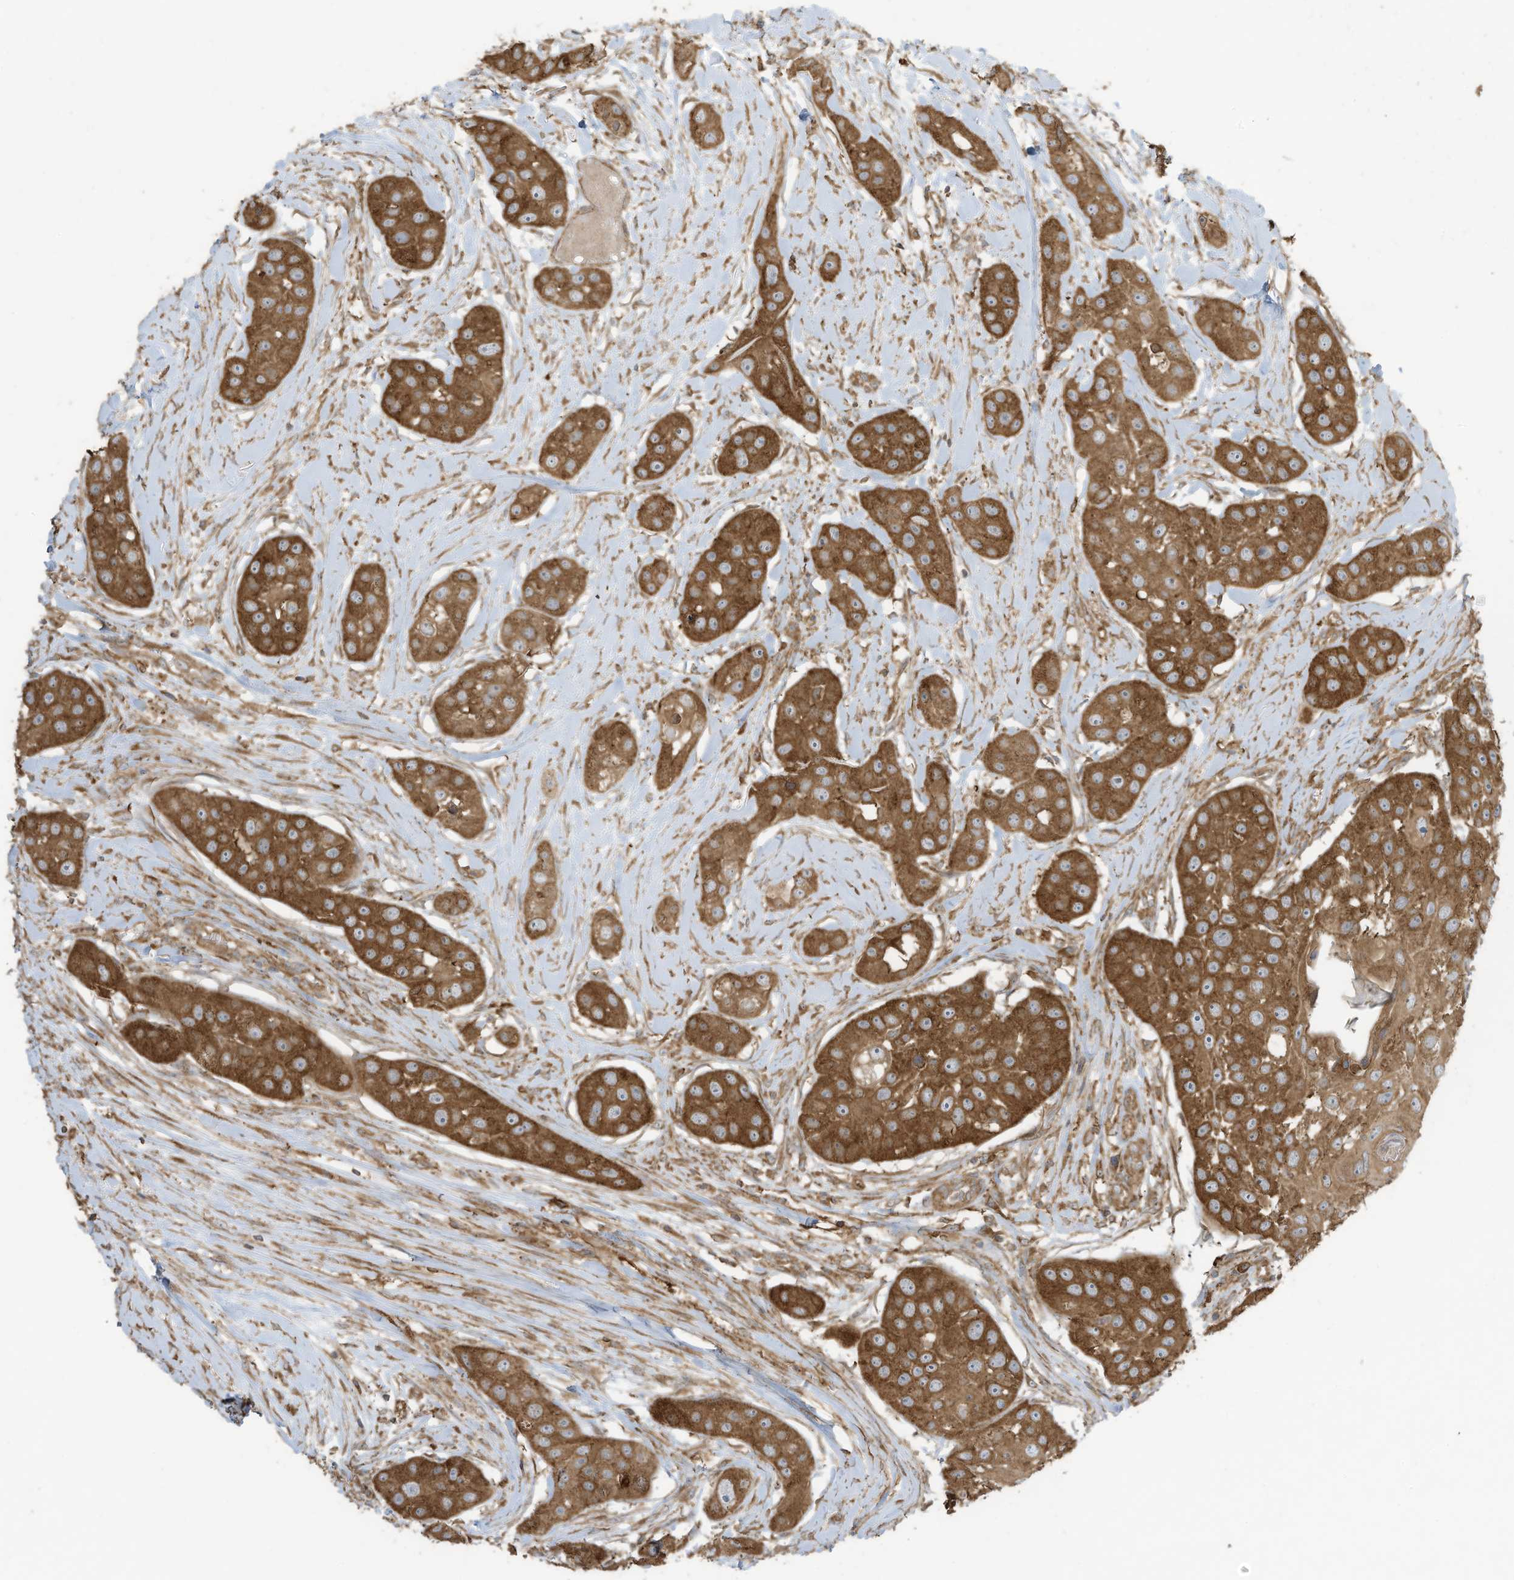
{"staining": {"intensity": "moderate", "quantity": ">75%", "location": "cytoplasmic/membranous"}, "tissue": "head and neck cancer", "cell_type": "Tumor cells", "image_type": "cancer", "snomed": [{"axis": "morphology", "description": "Normal tissue, NOS"}, {"axis": "morphology", "description": "Squamous cell carcinoma, NOS"}, {"axis": "topography", "description": "Skeletal muscle"}, {"axis": "topography", "description": "Head-Neck"}], "caption": "Head and neck squamous cell carcinoma was stained to show a protein in brown. There is medium levels of moderate cytoplasmic/membranous staining in about >75% of tumor cells.", "gene": "CGAS", "patient": {"sex": "male", "age": 51}}